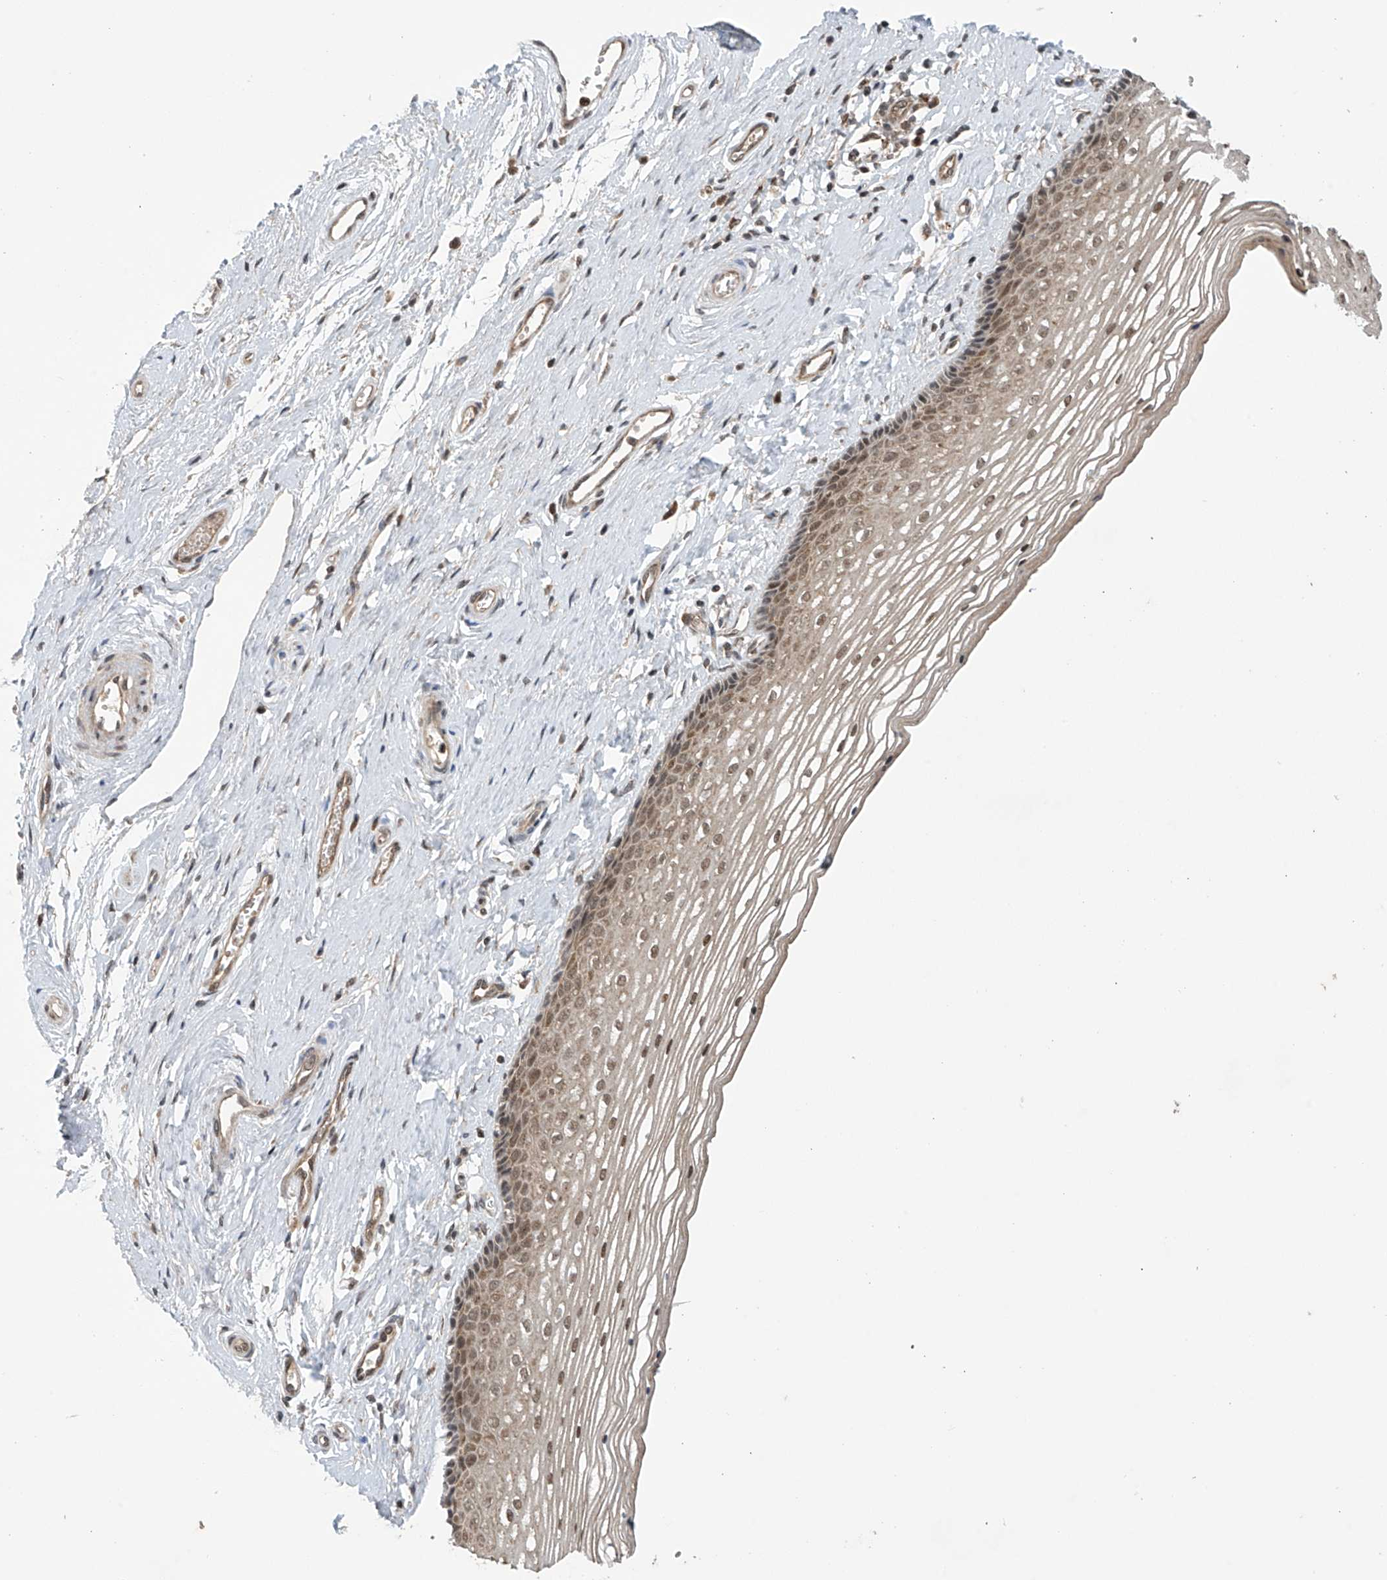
{"staining": {"intensity": "moderate", "quantity": ">75%", "location": "nuclear"}, "tissue": "vagina", "cell_type": "Squamous epithelial cells", "image_type": "normal", "snomed": [{"axis": "morphology", "description": "Normal tissue, NOS"}, {"axis": "topography", "description": "Vagina"}], "caption": "IHC (DAB) staining of normal vagina exhibits moderate nuclear protein positivity in about >75% of squamous epithelial cells.", "gene": "ABHD13", "patient": {"sex": "female", "age": 46}}